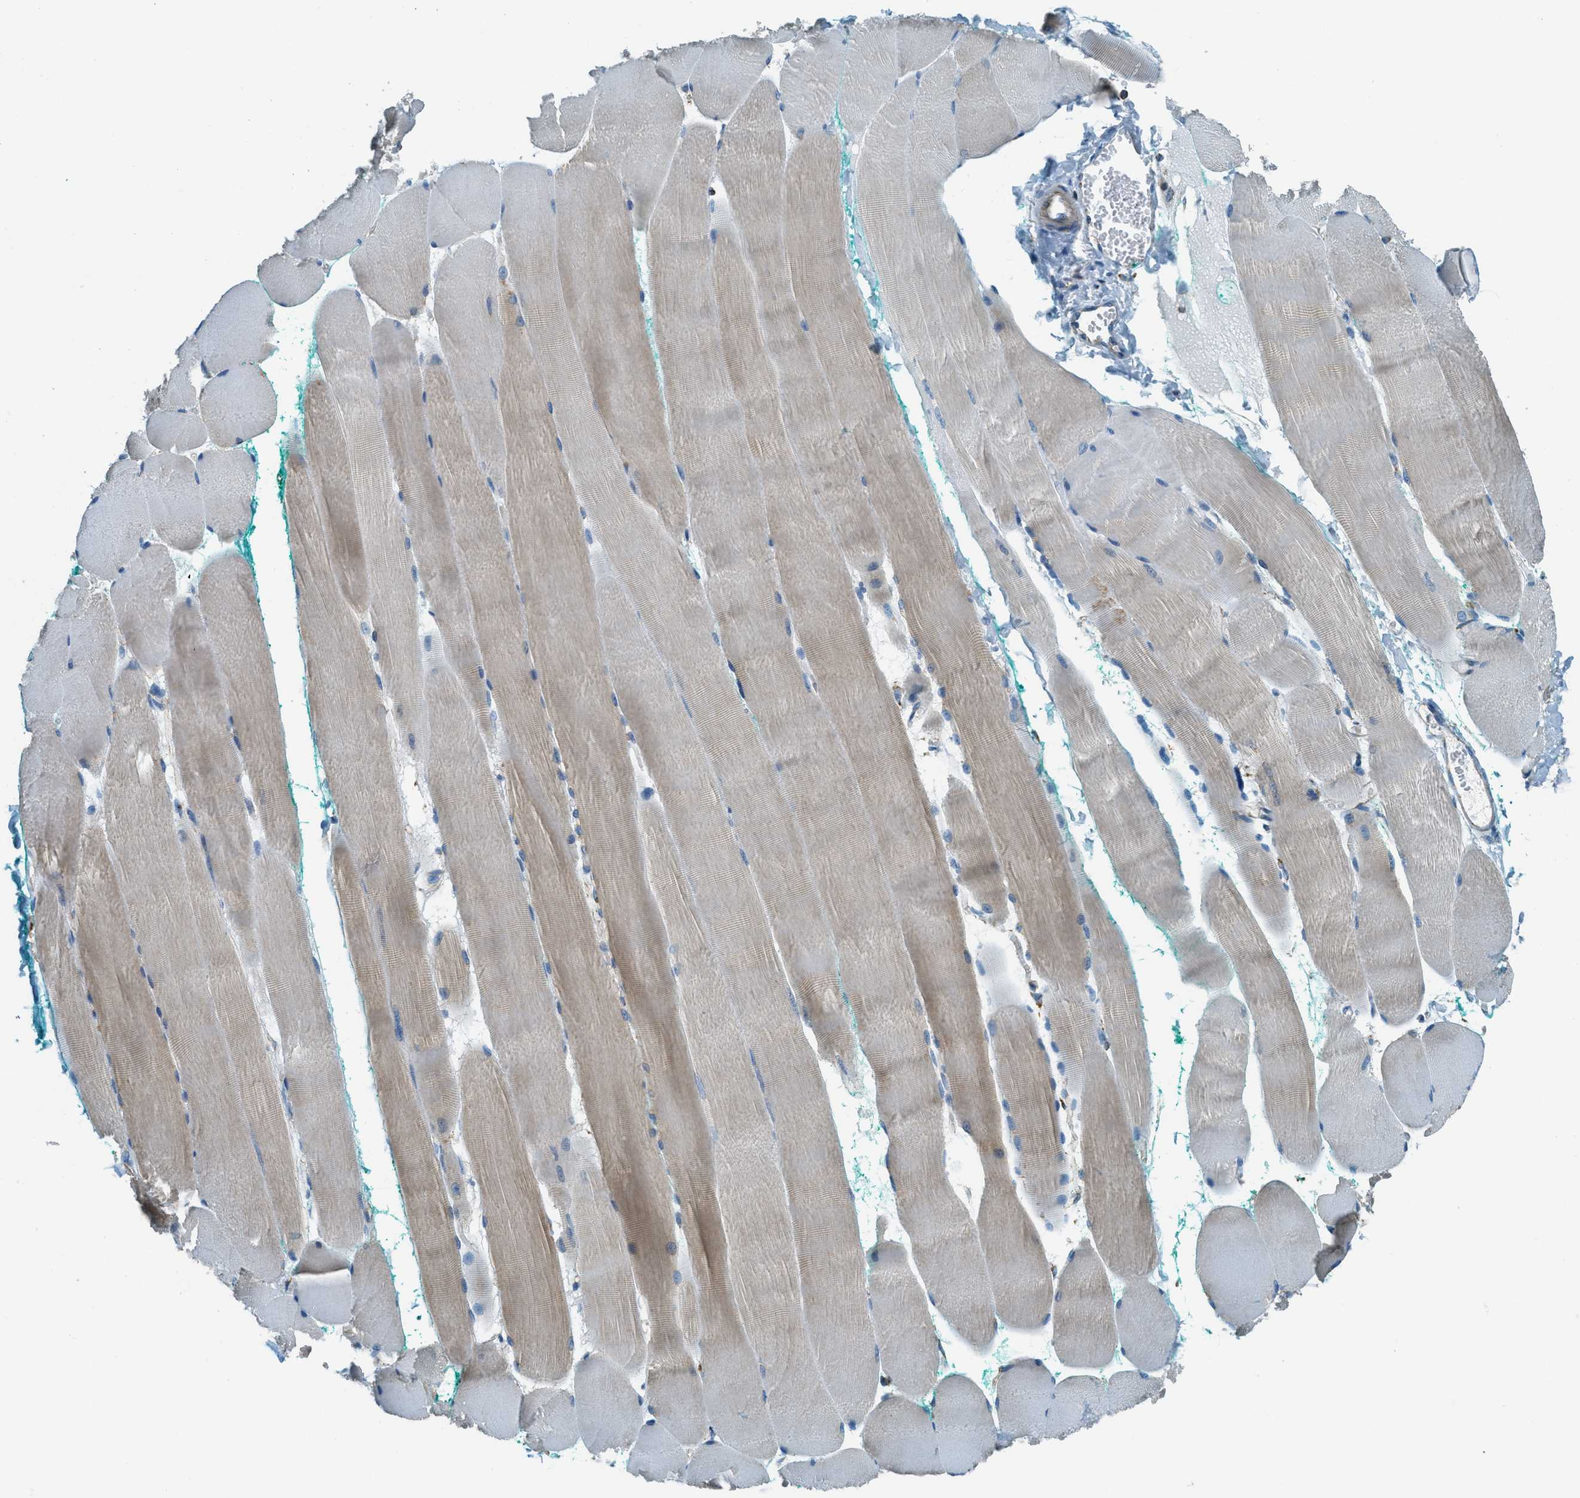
{"staining": {"intensity": "weak", "quantity": "25%-75%", "location": "cytoplasmic/membranous"}, "tissue": "skeletal muscle", "cell_type": "Myocytes", "image_type": "normal", "snomed": [{"axis": "morphology", "description": "Normal tissue, NOS"}, {"axis": "morphology", "description": "Squamous cell carcinoma, NOS"}, {"axis": "topography", "description": "Skeletal muscle"}], "caption": "Skeletal muscle stained with IHC displays weak cytoplasmic/membranous expression in about 25%-75% of myocytes.", "gene": "CHST15", "patient": {"sex": "male", "age": 51}}